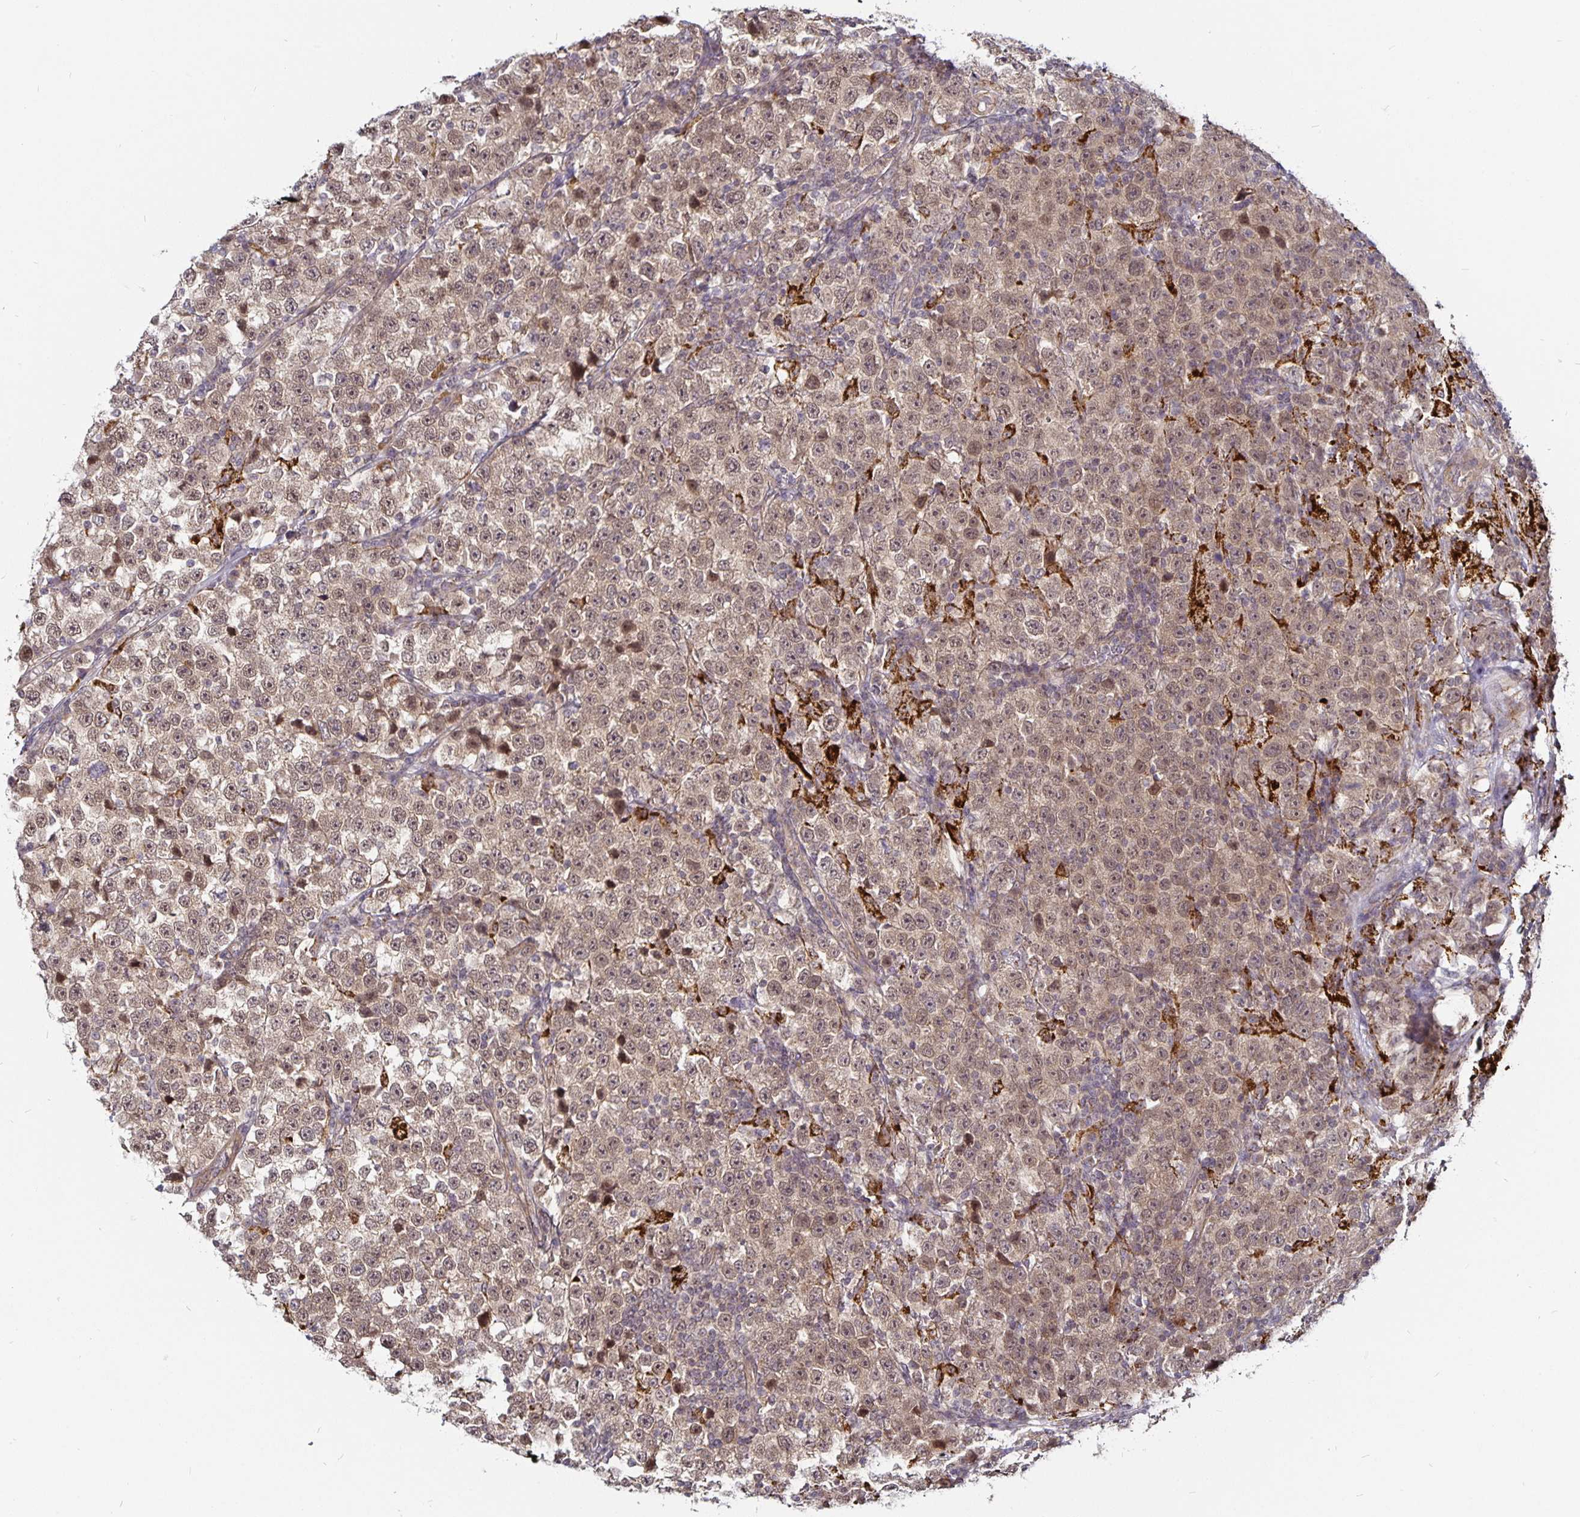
{"staining": {"intensity": "moderate", "quantity": ">75%", "location": "cytoplasmic/membranous,nuclear"}, "tissue": "testis cancer", "cell_type": "Tumor cells", "image_type": "cancer", "snomed": [{"axis": "morphology", "description": "Seminoma, NOS"}, {"axis": "topography", "description": "Testis"}], "caption": "Seminoma (testis) stained with a protein marker shows moderate staining in tumor cells.", "gene": "CYP27A1", "patient": {"sex": "male", "age": 43}}